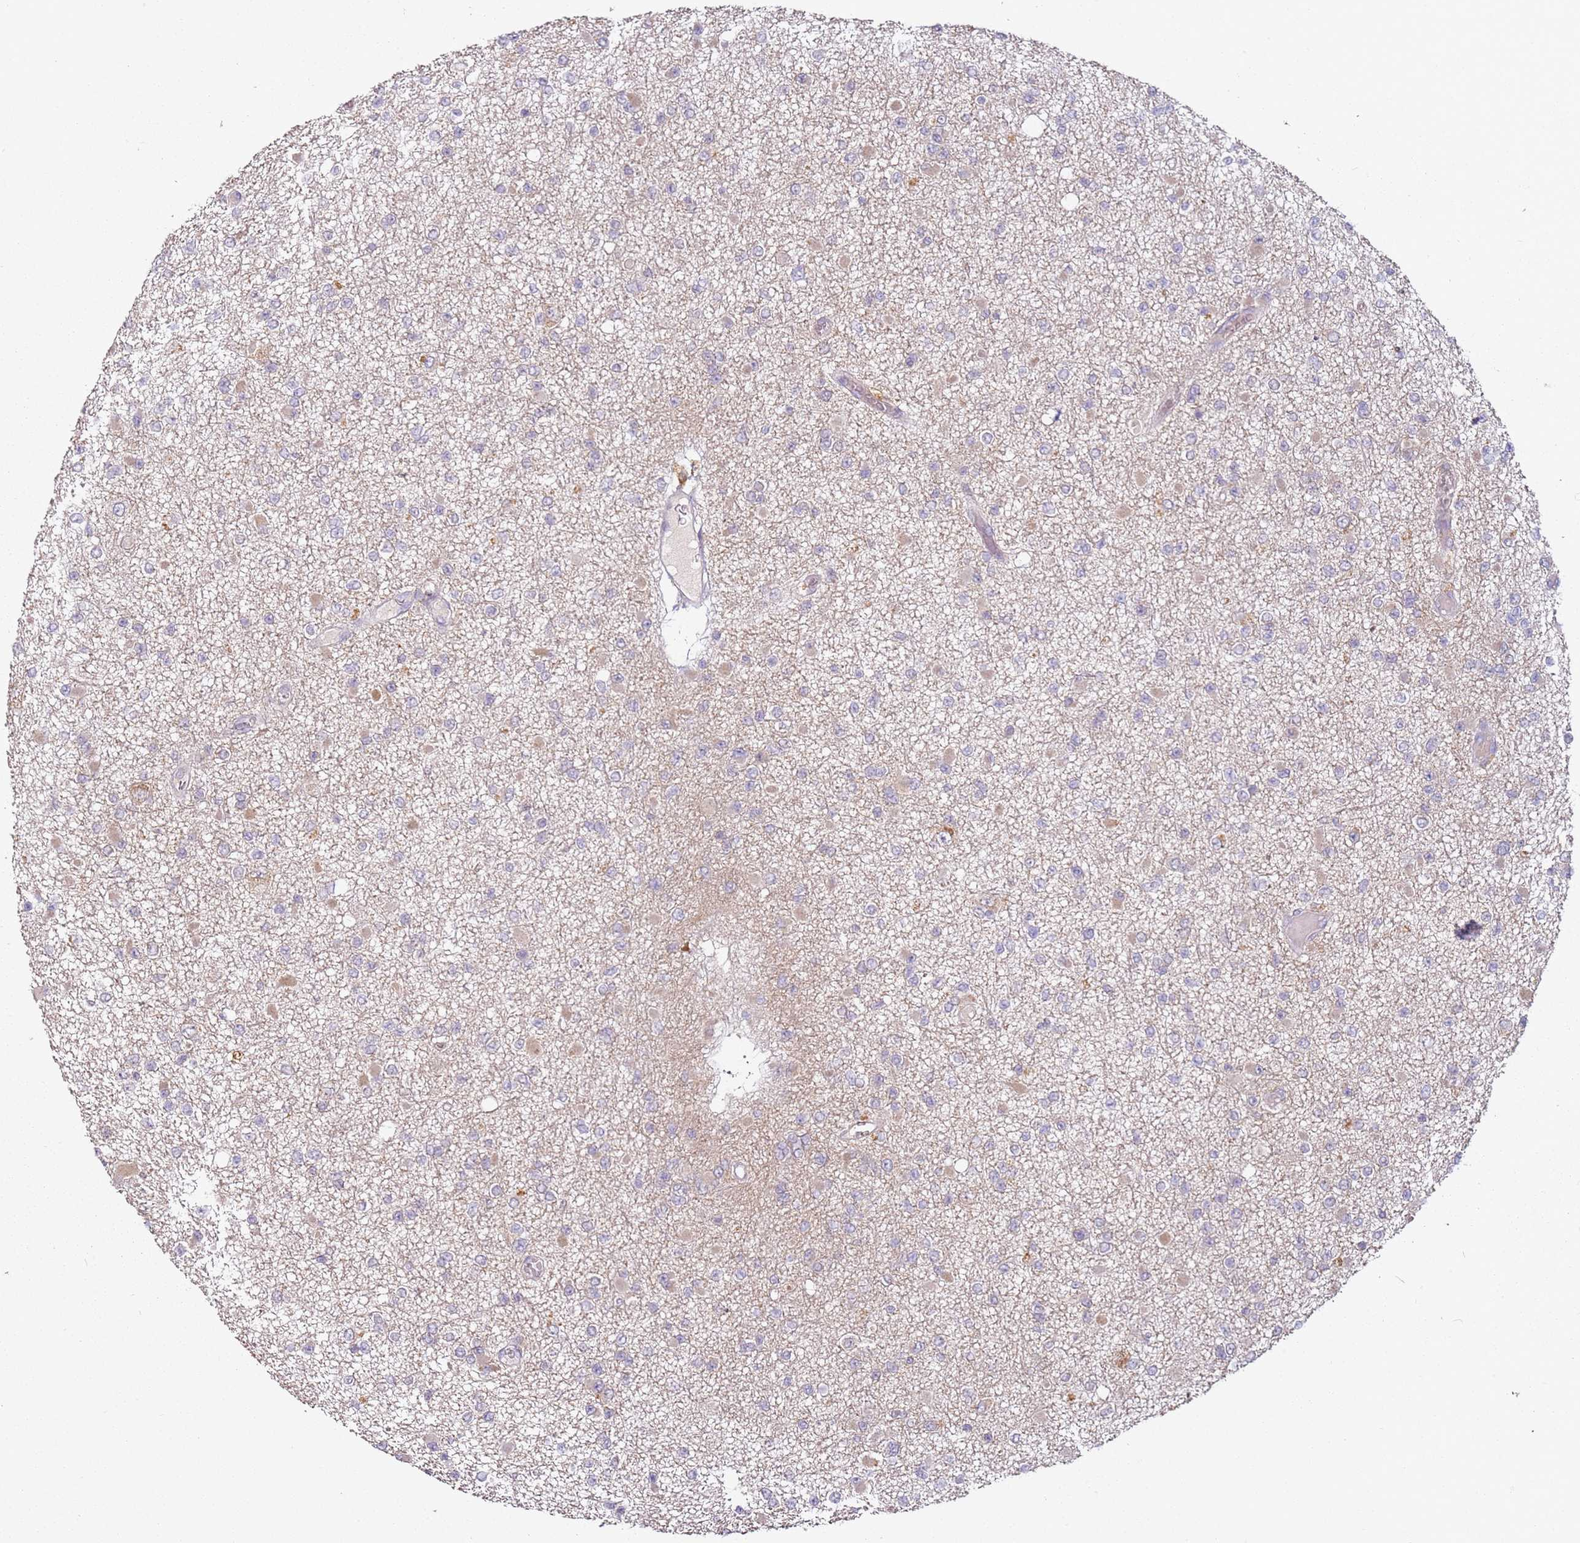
{"staining": {"intensity": "weak", "quantity": "<25%", "location": "cytoplasmic/membranous"}, "tissue": "glioma", "cell_type": "Tumor cells", "image_type": "cancer", "snomed": [{"axis": "morphology", "description": "Glioma, malignant, Low grade"}, {"axis": "topography", "description": "Brain"}], "caption": "DAB (3,3'-diaminobenzidine) immunohistochemical staining of glioma shows no significant expression in tumor cells.", "gene": "MDH1", "patient": {"sex": "female", "age": 22}}